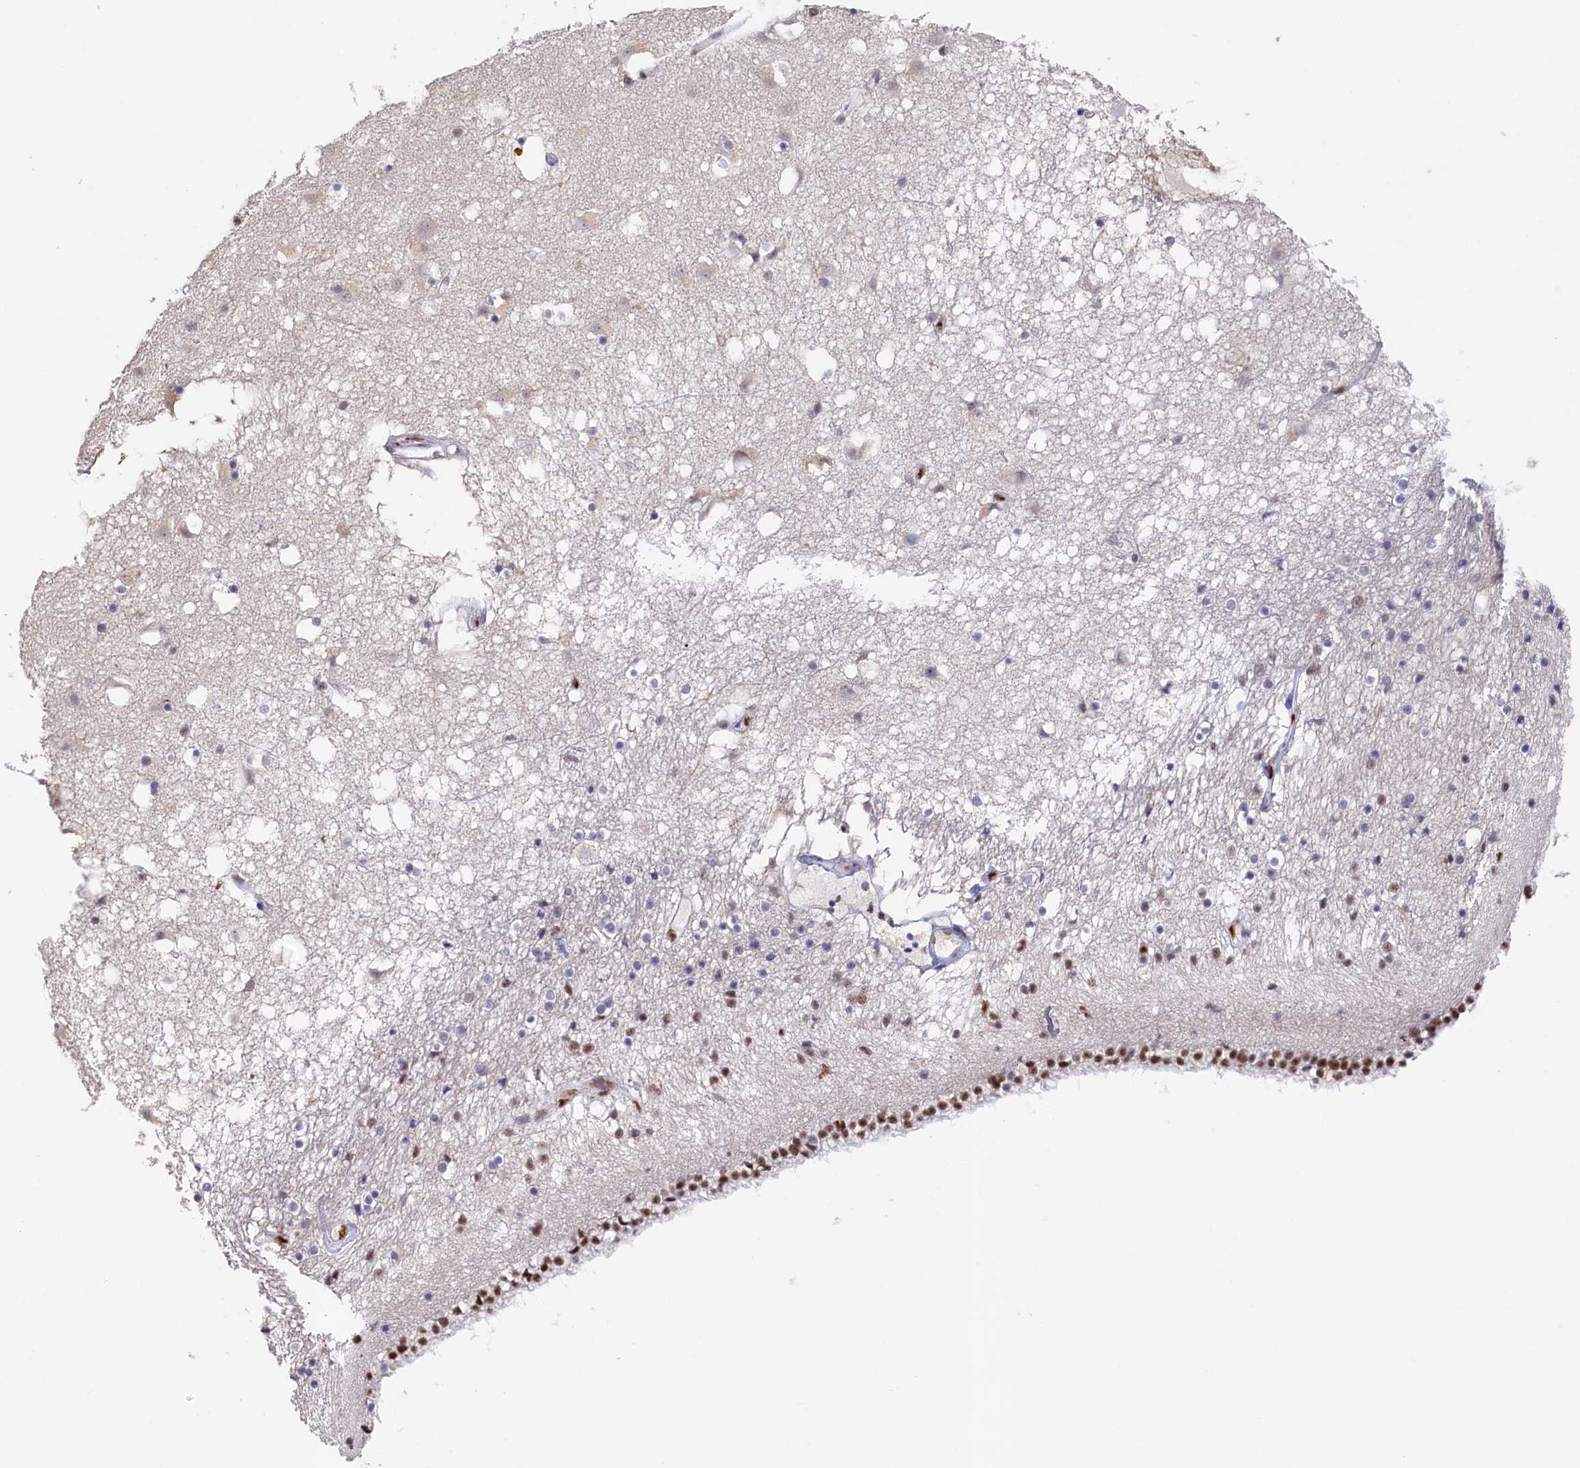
{"staining": {"intensity": "moderate", "quantity": "<25%", "location": "nuclear"}, "tissue": "caudate", "cell_type": "Glial cells", "image_type": "normal", "snomed": [{"axis": "morphology", "description": "Normal tissue, NOS"}, {"axis": "topography", "description": "Lateral ventricle wall"}], "caption": "The immunohistochemical stain shows moderate nuclear expression in glial cells of unremarkable caudate.", "gene": "MOSPD3", "patient": {"sex": "male", "age": 70}}